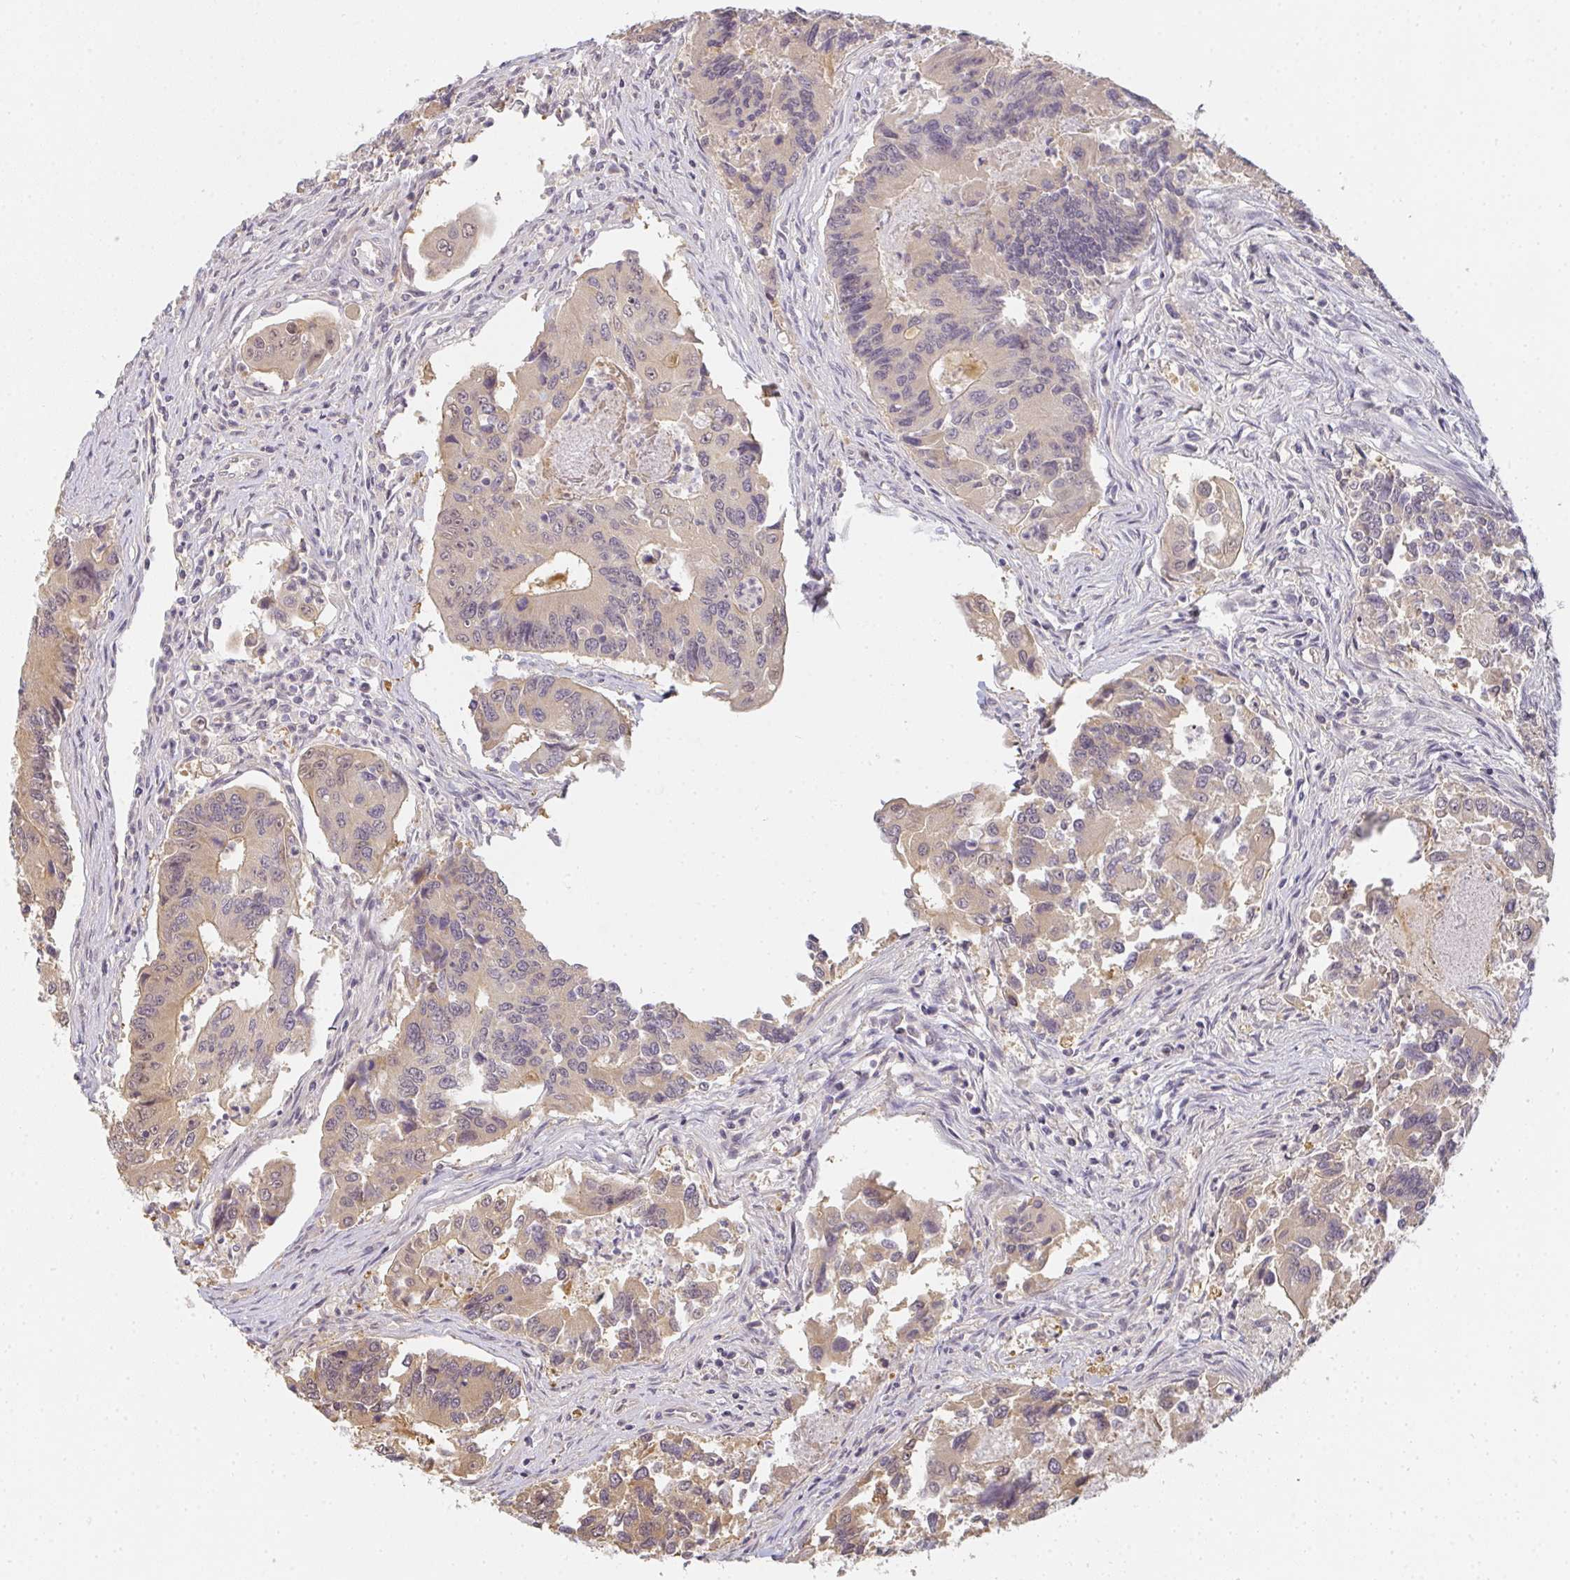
{"staining": {"intensity": "weak", "quantity": ">75%", "location": "cytoplasmic/membranous"}, "tissue": "colorectal cancer", "cell_type": "Tumor cells", "image_type": "cancer", "snomed": [{"axis": "morphology", "description": "Adenocarcinoma, NOS"}, {"axis": "topography", "description": "Colon"}], "caption": "Protein staining of colorectal cancer tissue displays weak cytoplasmic/membranous staining in approximately >75% of tumor cells.", "gene": "GSDMB", "patient": {"sex": "female", "age": 67}}